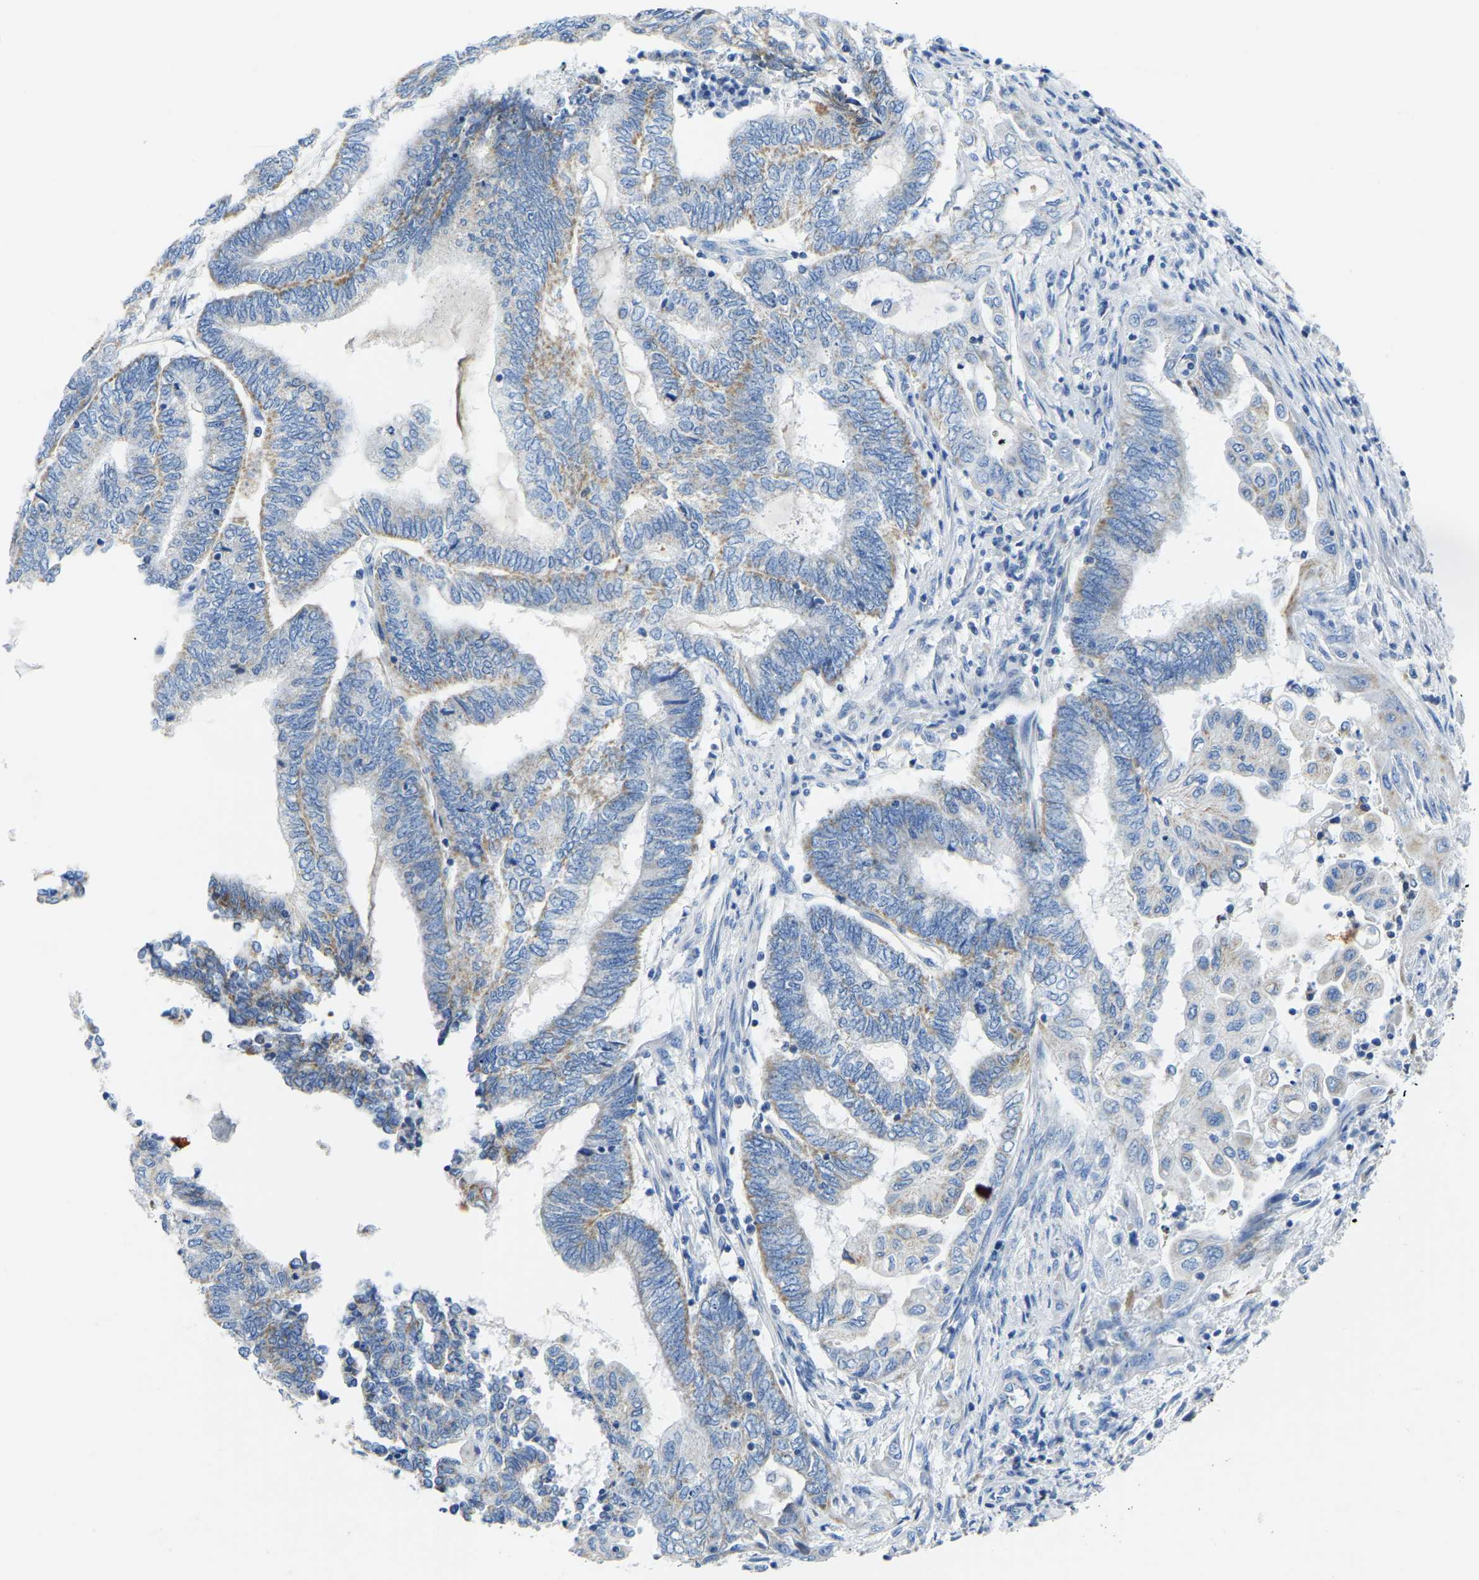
{"staining": {"intensity": "negative", "quantity": "none", "location": "none"}, "tissue": "endometrial cancer", "cell_type": "Tumor cells", "image_type": "cancer", "snomed": [{"axis": "morphology", "description": "Adenocarcinoma, NOS"}, {"axis": "topography", "description": "Uterus"}, {"axis": "topography", "description": "Endometrium"}], "caption": "Immunohistochemistry micrograph of neoplastic tissue: adenocarcinoma (endometrial) stained with DAB (3,3'-diaminobenzidine) displays no significant protein positivity in tumor cells. (Stains: DAB (3,3'-diaminobenzidine) IHC with hematoxylin counter stain, Microscopy: brightfield microscopy at high magnification).", "gene": "ETFA", "patient": {"sex": "female", "age": 70}}